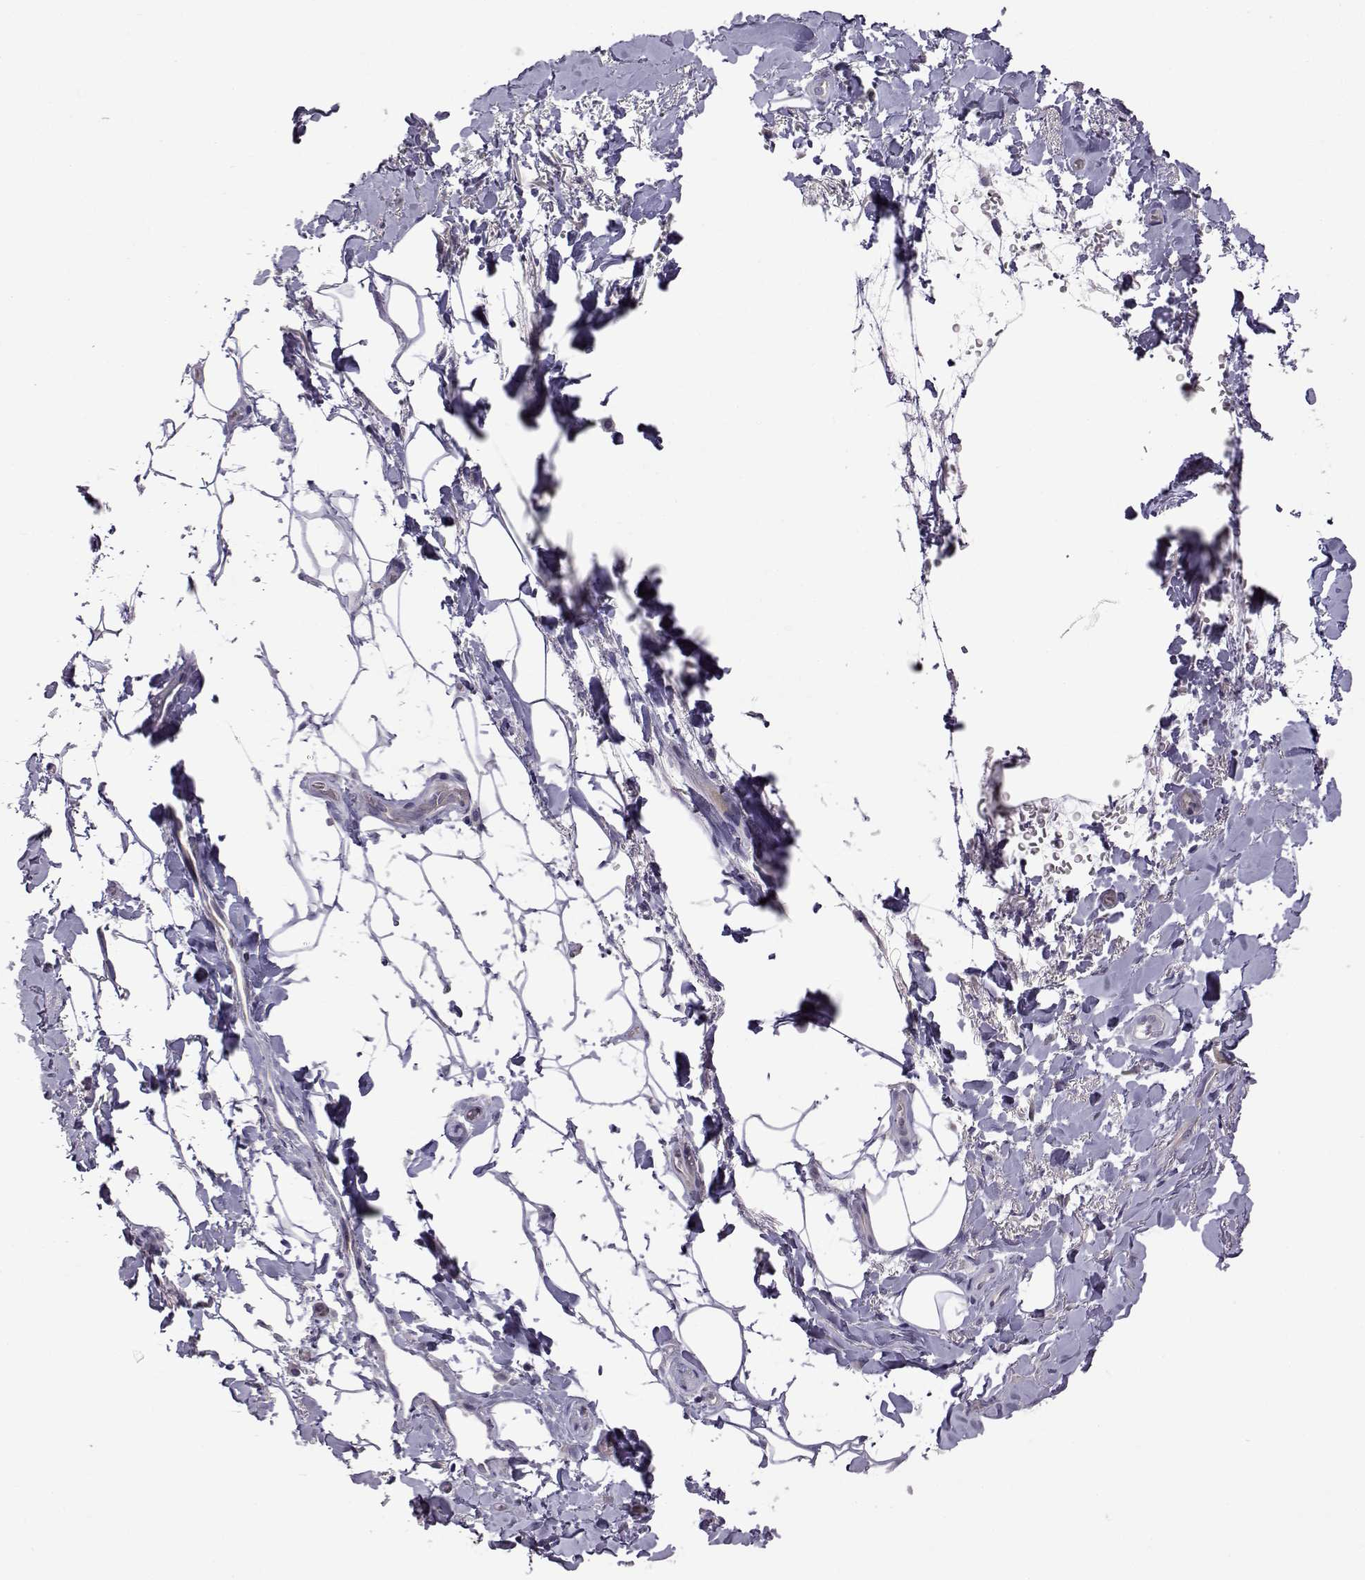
{"staining": {"intensity": "negative", "quantity": "none", "location": "none"}, "tissue": "adipose tissue", "cell_type": "Adipocytes", "image_type": "normal", "snomed": [{"axis": "morphology", "description": "Normal tissue, NOS"}, {"axis": "topography", "description": "Anal"}, {"axis": "topography", "description": "Peripheral nerve tissue"}], "caption": "DAB immunohistochemical staining of normal human adipose tissue demonstrates no significant positivity in adipocytes.", "gene": "VGF", "patient": {"sex": "male", "age": 53}}